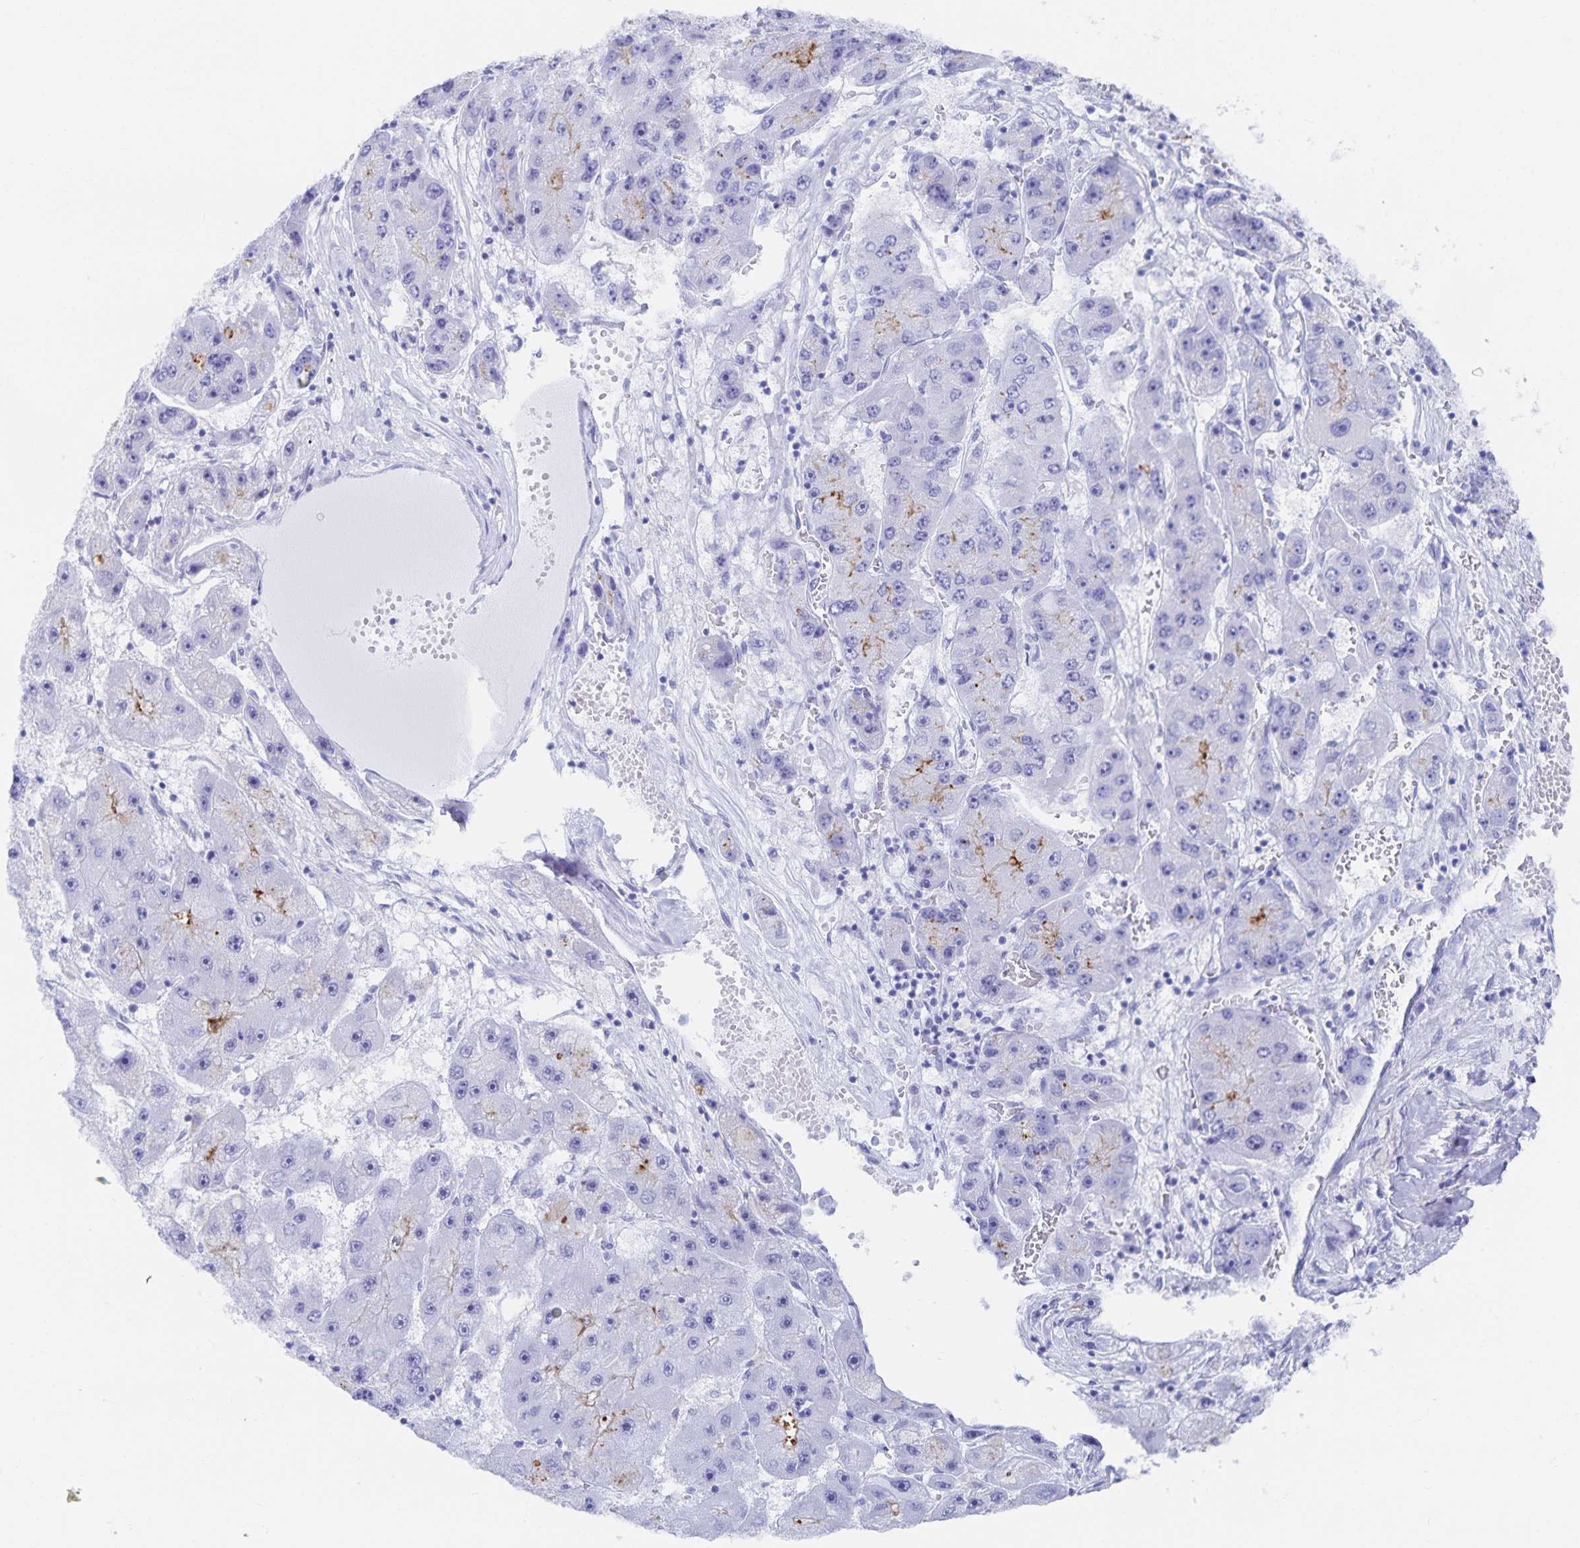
{"staining": {"intensity": "negative", "quantity": "none", "location": "none"}, "tissue": "liver cancer", "cell_type": "Tumor cells", "image_type": "cancer", "snomed": [{"axis": "morphology", "description": "Carcinoma, Hepatocellular, NOS"}, {"axis": "topography", "description": "Liver"}], "caption": "This is a histopathology image of immunohistochemistry (IHC) staining of liver cancer, which shows no positivity in tumor cells.", "gene": "SNTN", "patient": {"sex": "female", "age": 61}}